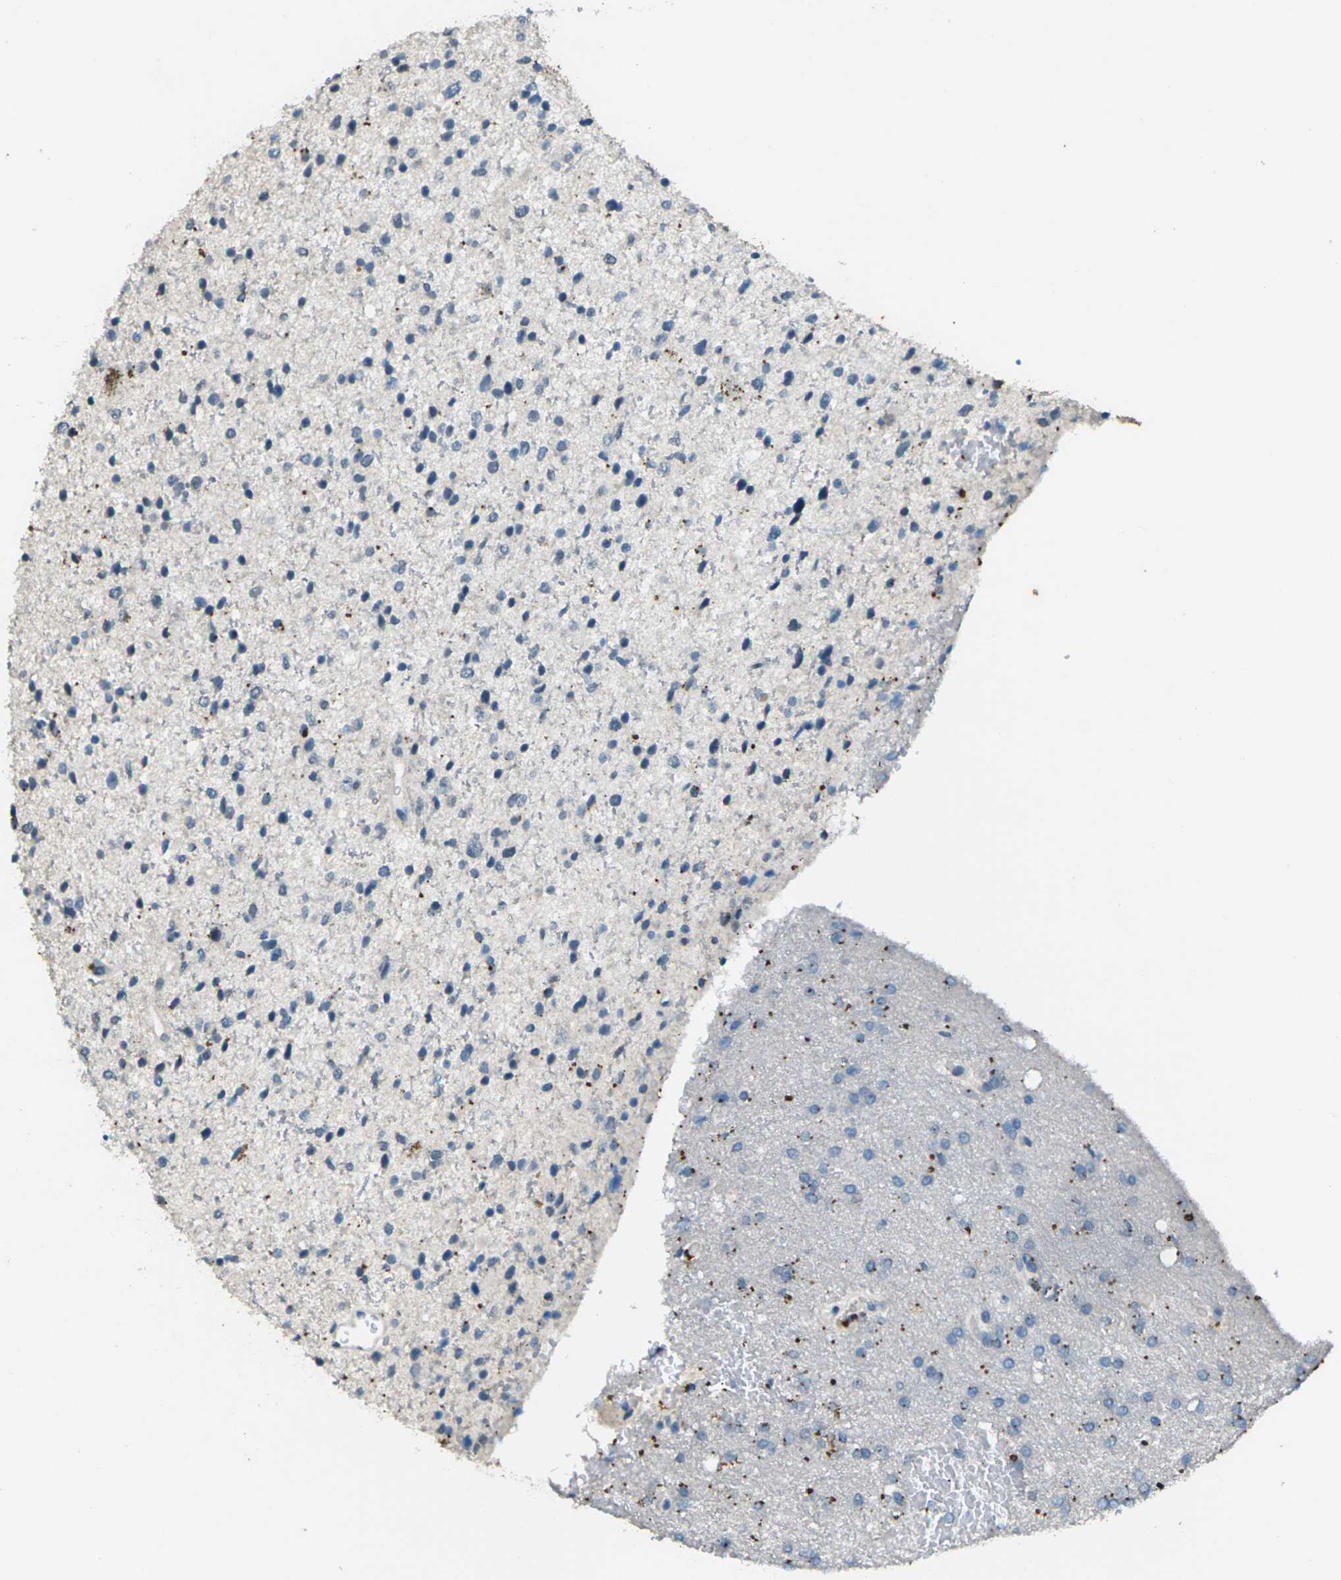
{"staining": {"intensity": "moderate", "quantity": "<25%", "location": "cytoplasmic/membranous"}, "tissue": "glioma", "cell_type": "Tumor cells", "image_type": "cancer", "snomed": [{"axis": "morphology", "description": "Glioma, malignant, Low grade"}, {"axis": "topography", "description": "Brain"}], "caption": "Human glioma stained with a protein marker reveals moderate staining in tumor cells.", "gene": "SIGLEC14", "patient": {"sex": "female", "age": 37}}